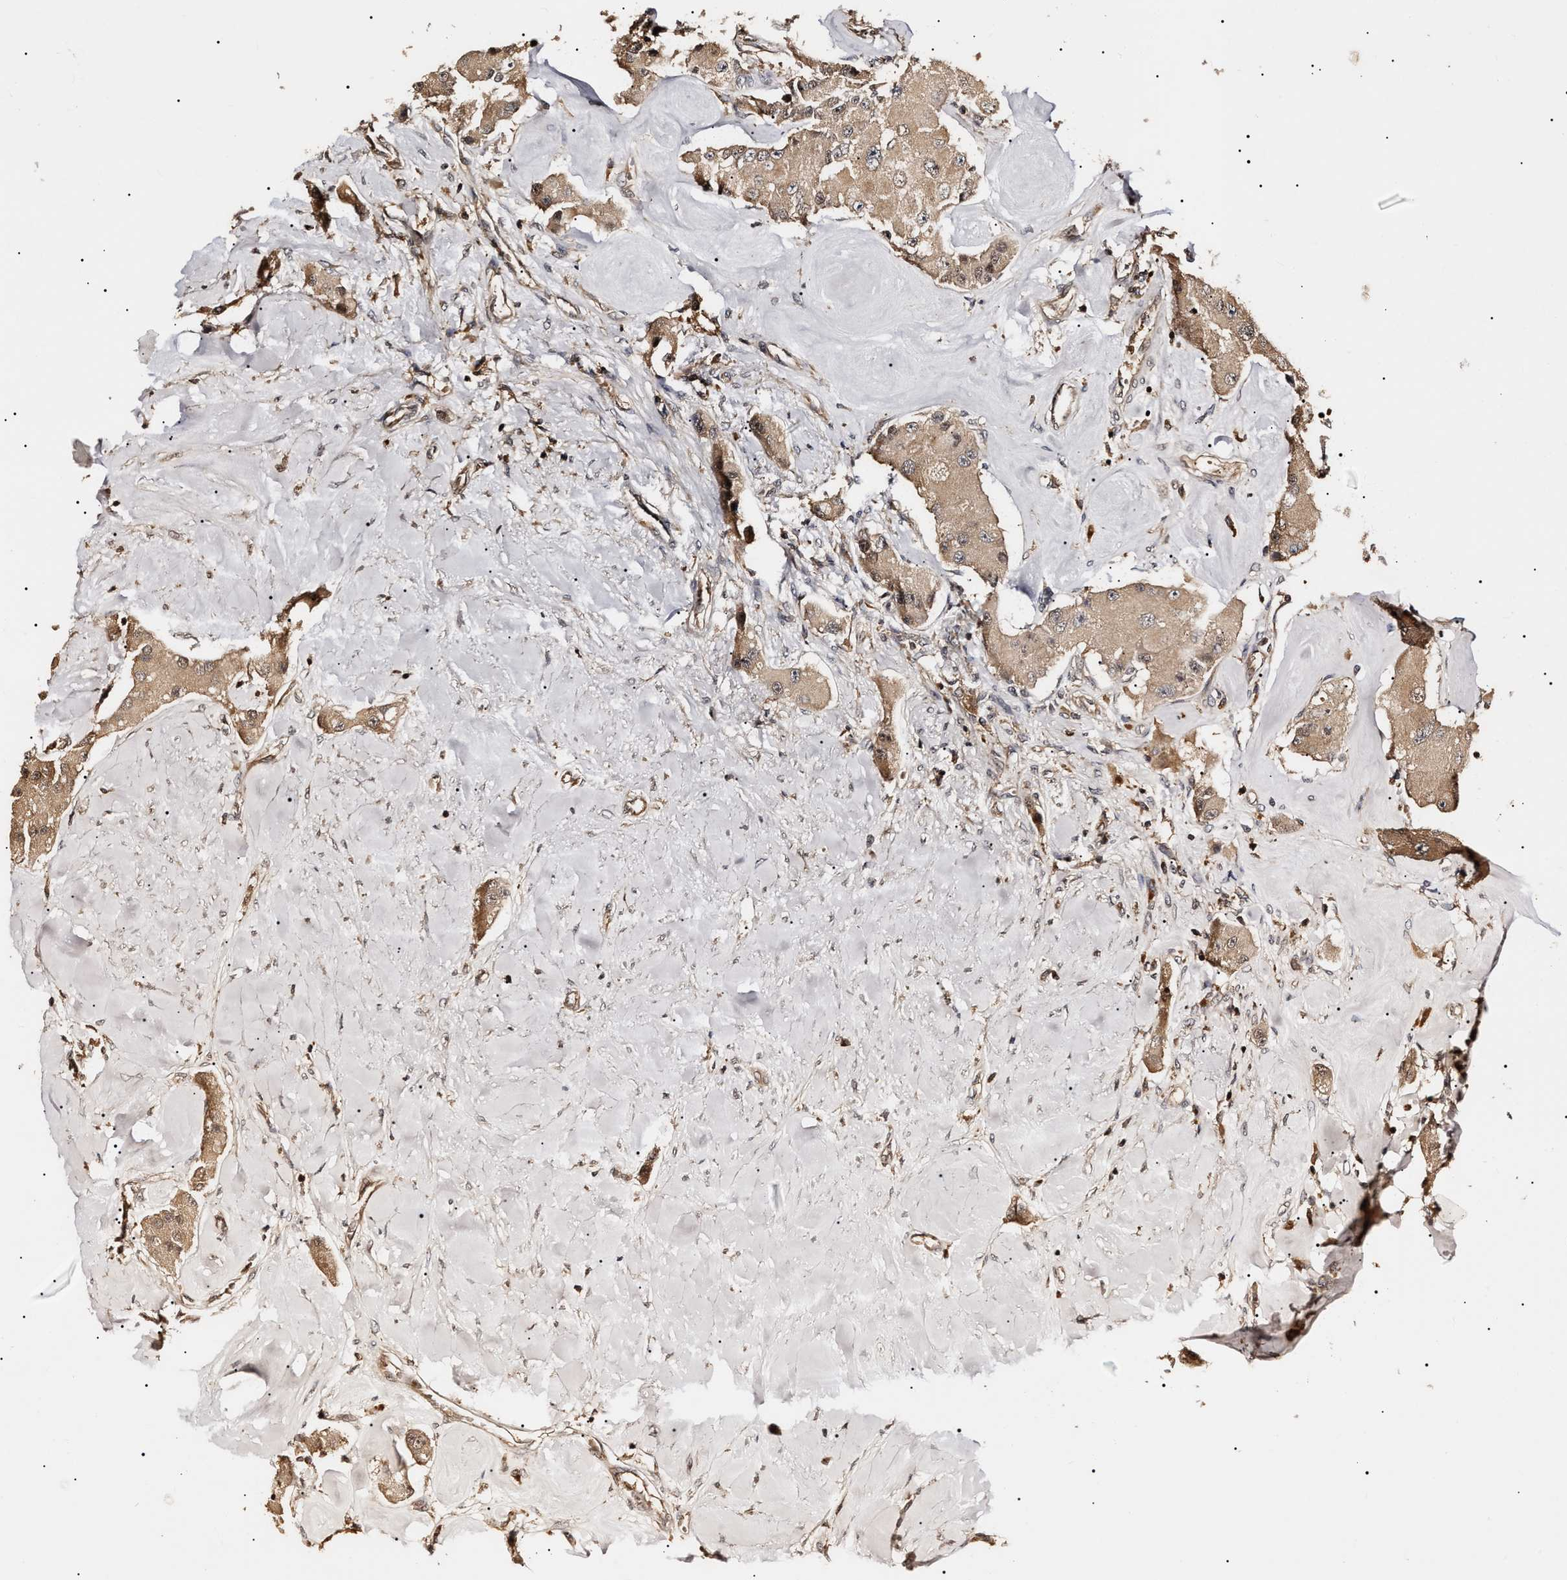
{"staining": {"intensity": "weak", "quantity": ">75%", "location": "cytoplasmic/membranous"}, "tissue": "carcinoid", "cell_type": "Tumor cells", "image_type": "cancer", "snomed": [{"axis": "morphology", "description": "Carcinoid, malignant, NOS"}, {"axis": "topography", "description": "Pancreas"}], "caption": "This histopathology image displays IHC staining of human carcinoid (malignant), with low weak cytoplasmic/membranous positivity in about >75% of tumor cells.", "gene": "CCT8", "patient": {"sex": "male", "age": 41}}